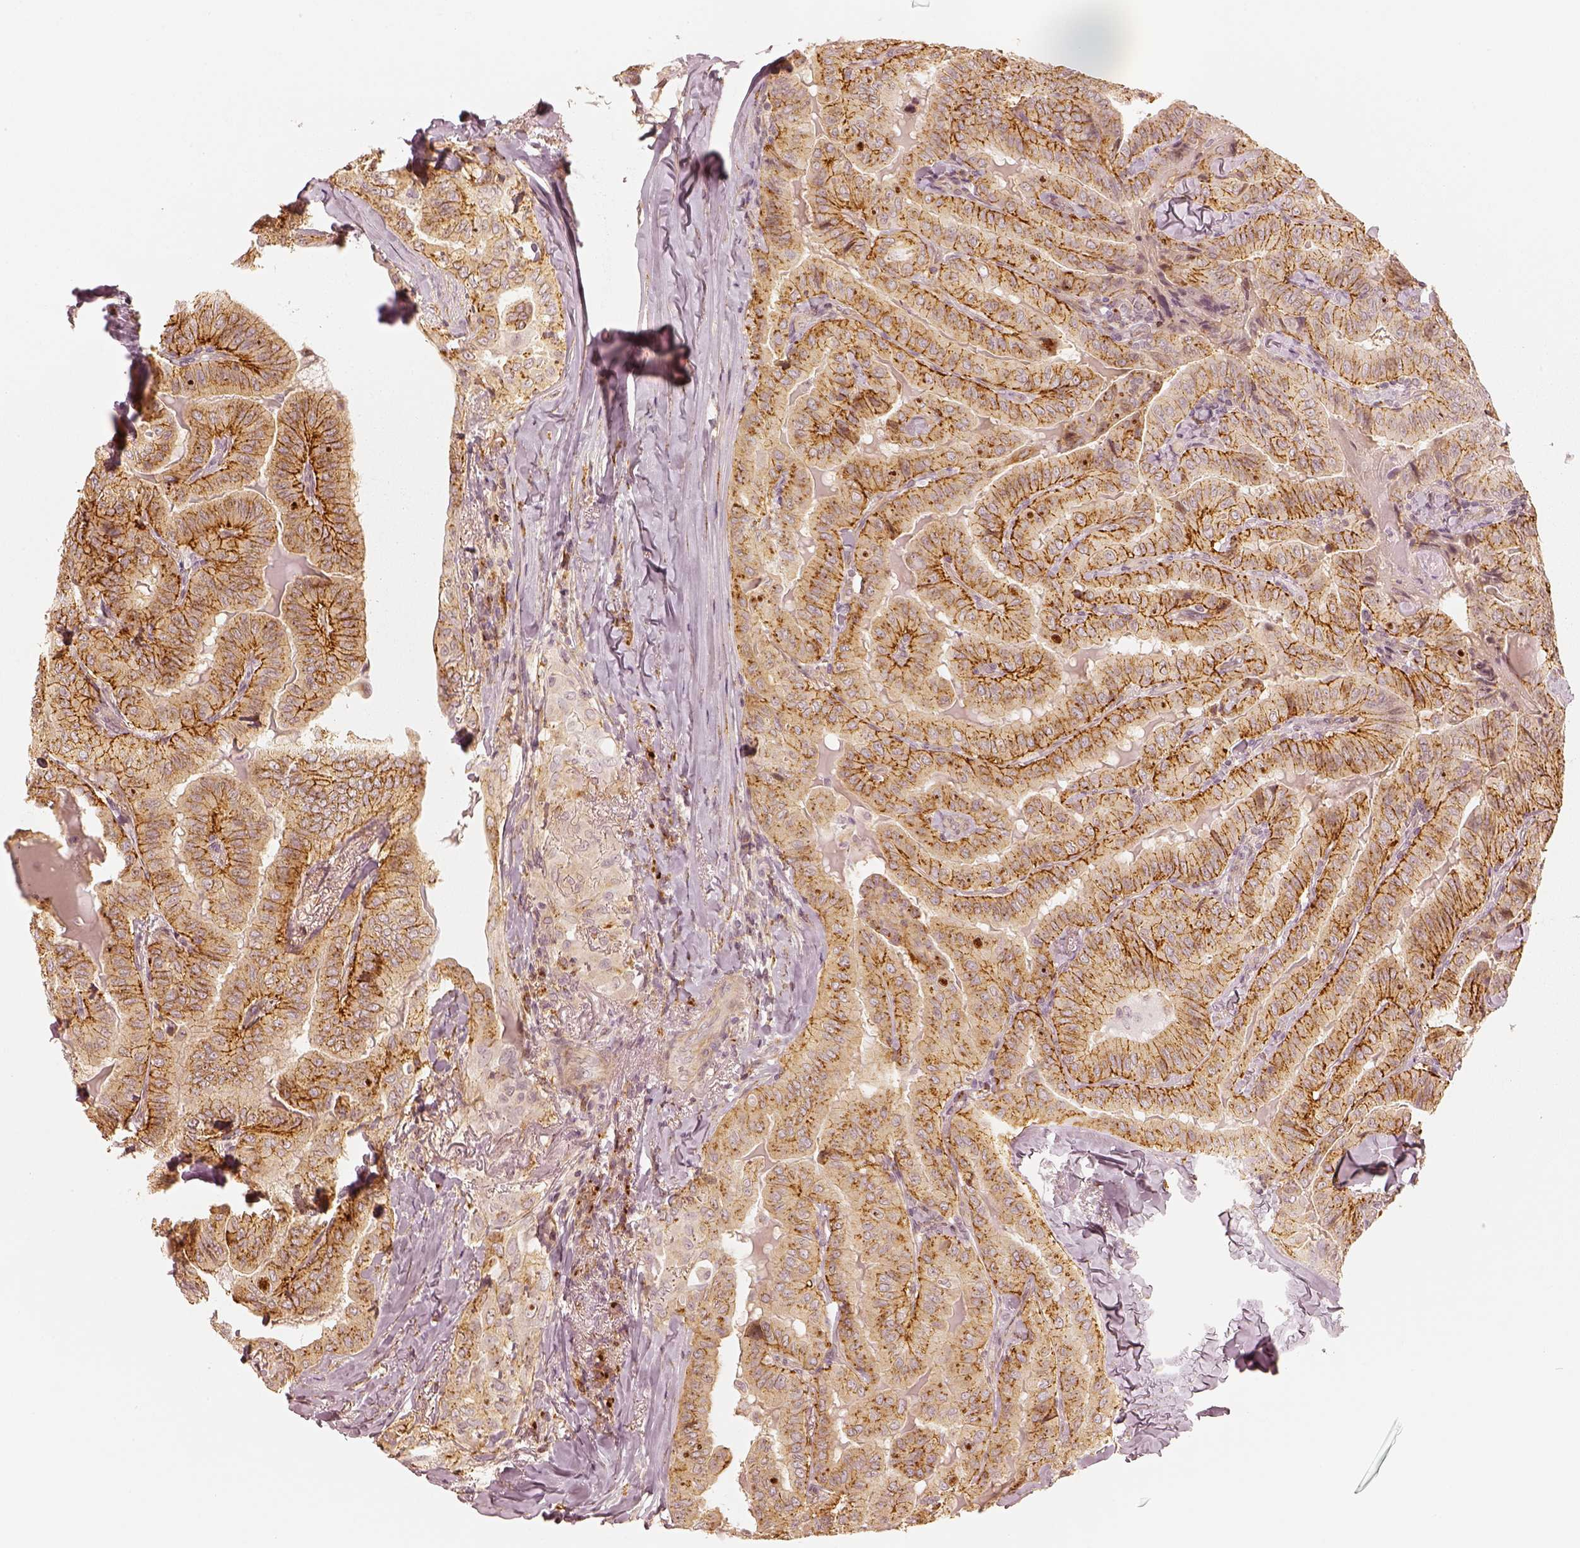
{"staining": {"intensity": "moderate", "quantity": "25%-75%", "location": "cytoplasmic/membranous"}, "tissue": "thyroid cancer", "cell_type": "Tumor cells", "image_type": "cancer", "snomed": [{"axis": "morphology", "description": "Papillary adenocarcinoma, NOS"}, {"axis": "topography", "description": "Thyroid gland"}], "caption": "An immunohistochemistry photomicrograph of tumor tissue is shown. Protein staining in brown shows moderate cytoplasmic/membranous positivity in thyroid cancer within tumor cells.", "gene": "GORASP2", "patient": {"sex": "female", "age": 68}}